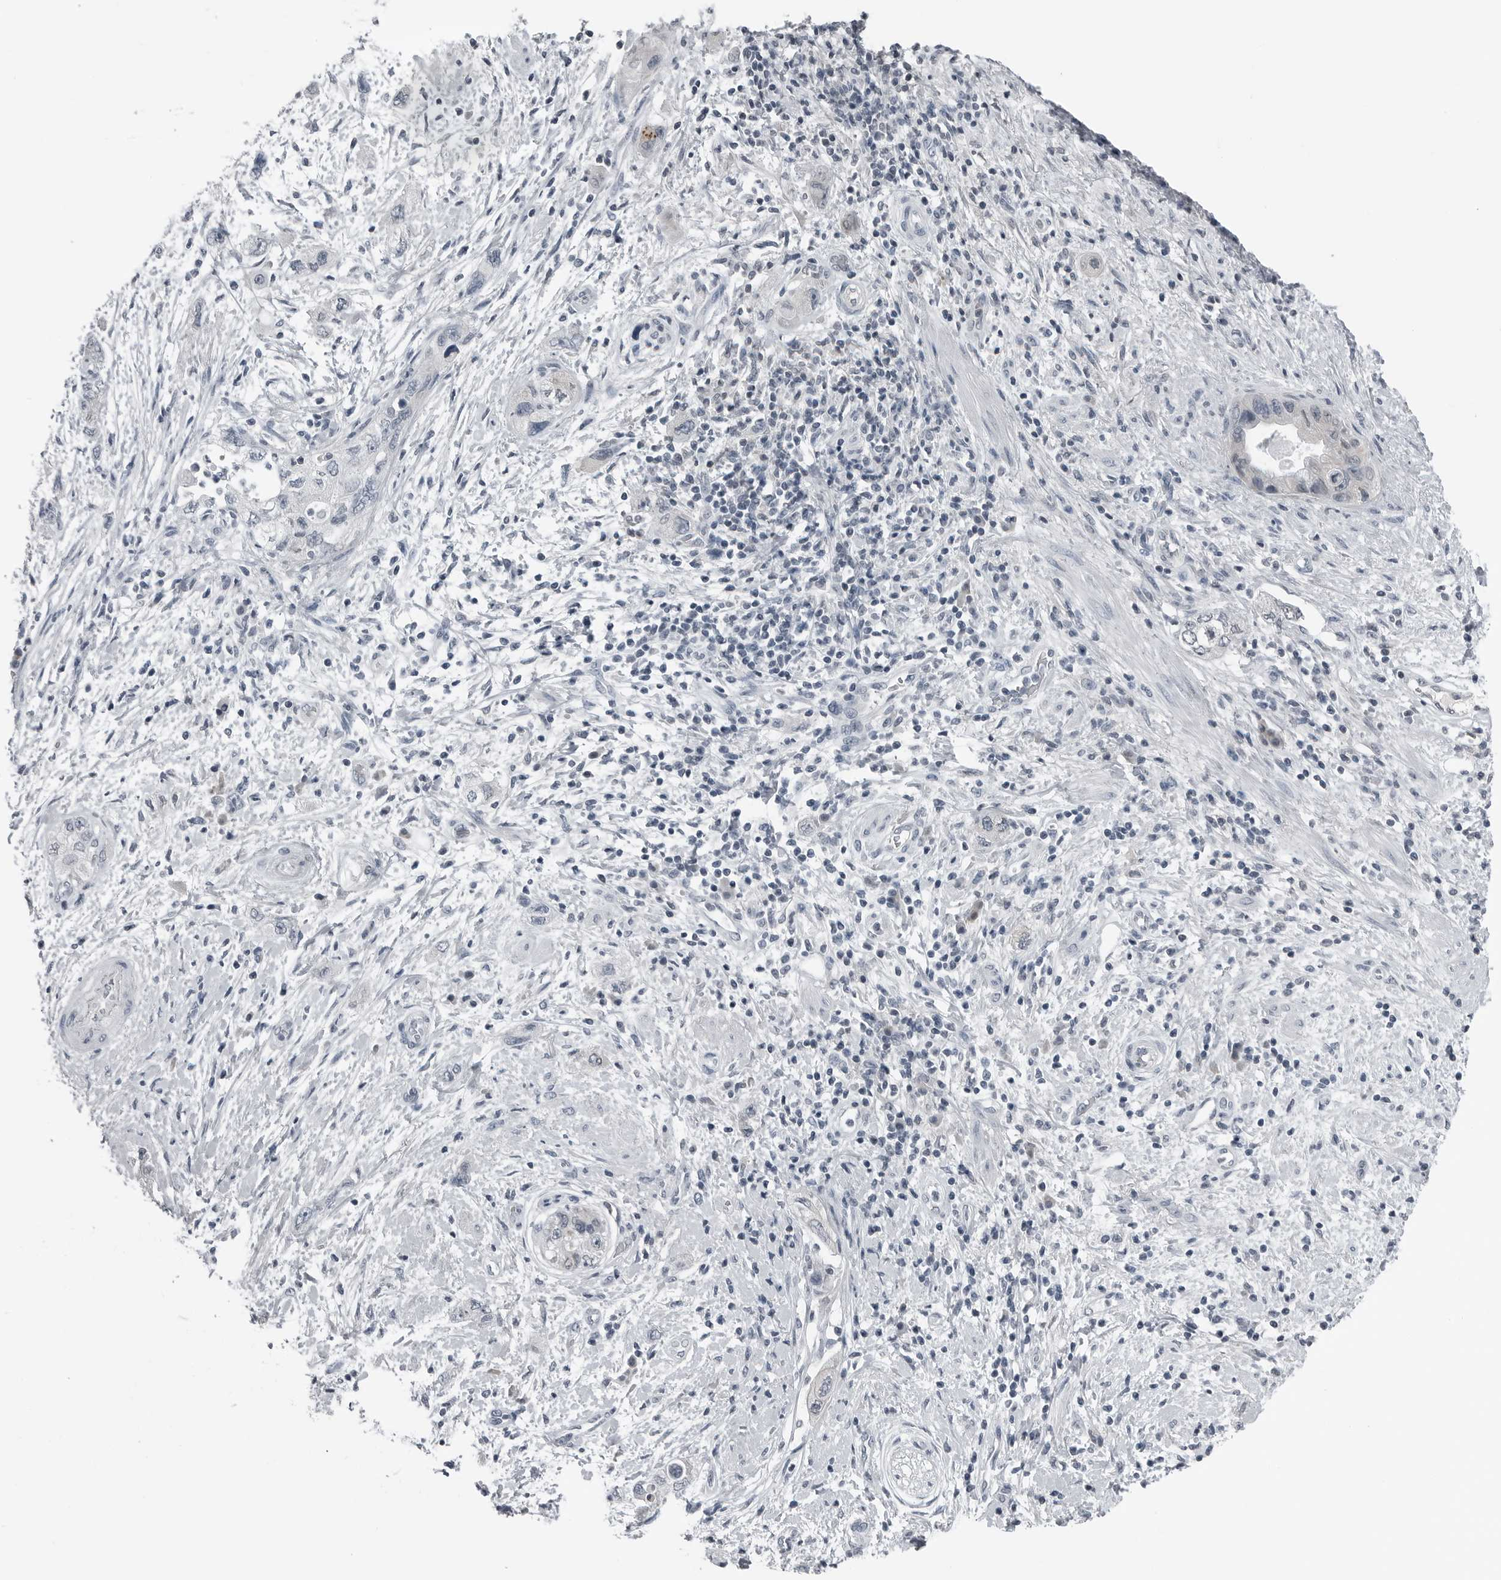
{"staining": {"intensity": "negative", "quantity": "none", "location": "none"}, "tissue": "pancreatic cancer", "cell_type": "Tumor cells", "image_type": "cancer", "snomed": [{"axis": "morphology", "description": "Adenocarcinoma, NOS"}, {"axis": "topography", "description": "Pancreas"}], "caption": "Tumor cells are negative for protein expression in human pancreatic cancer (adenocarcinoma).", "gene": "SPINK1", "patient": {"sex": "female", "age": 73}}